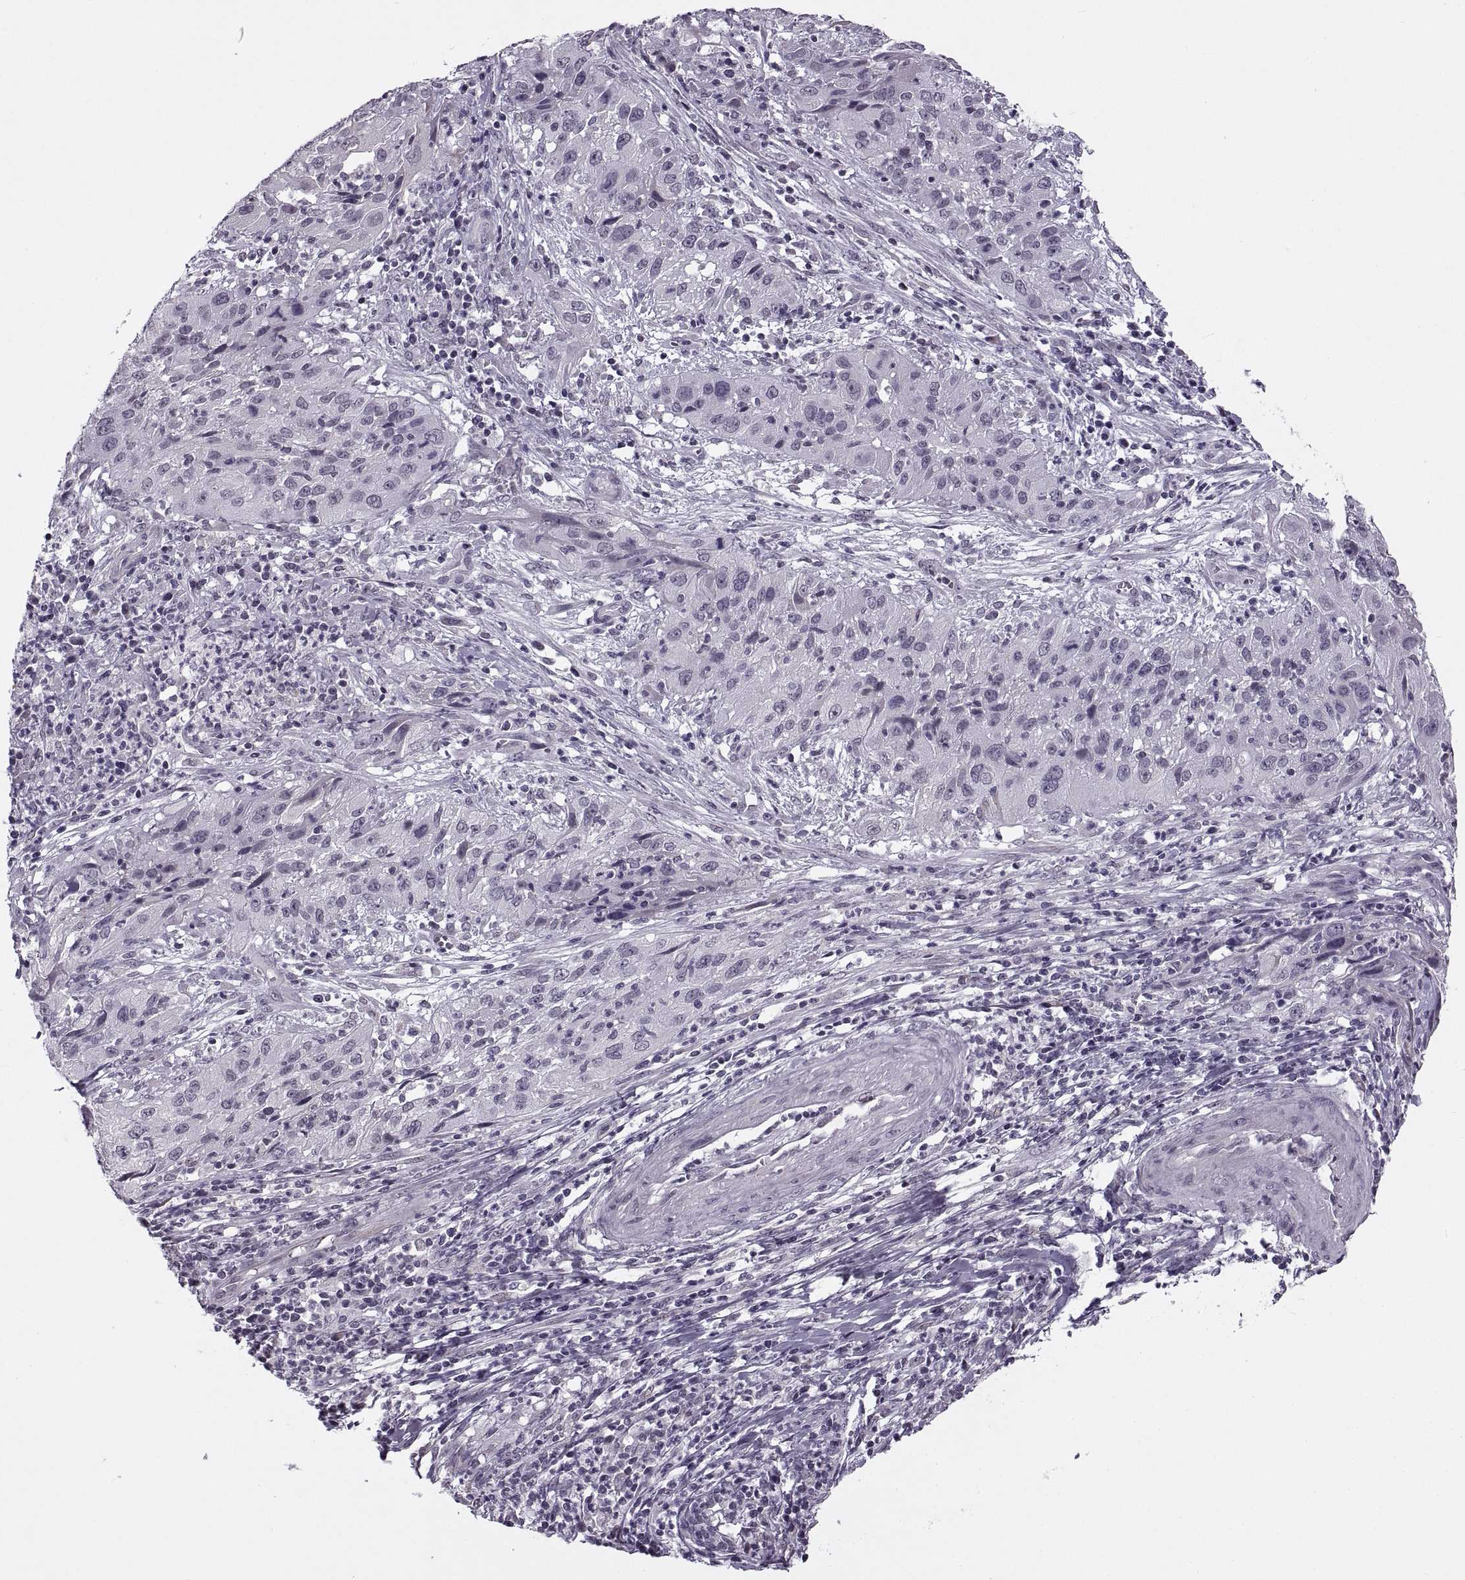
{"staining": {"intensity": "negative", "quantity": "none", "location": "none"}, "tissue": "cervical cancer", "cell_type": "Tumor cells", "image_type": "cancer", "snomed": [{"axis": "morphology", "description": "Squamous cell carcinoma, NOS"}, {"axis": "topography", "description": "Cervix"}], "caption": "Photomicrograph shows no protein staining in tumor cells of cervical squamous cell carcinoma tissue.", "gene": "PRSS37", "patient": {"sex": "female", "age": 32}}